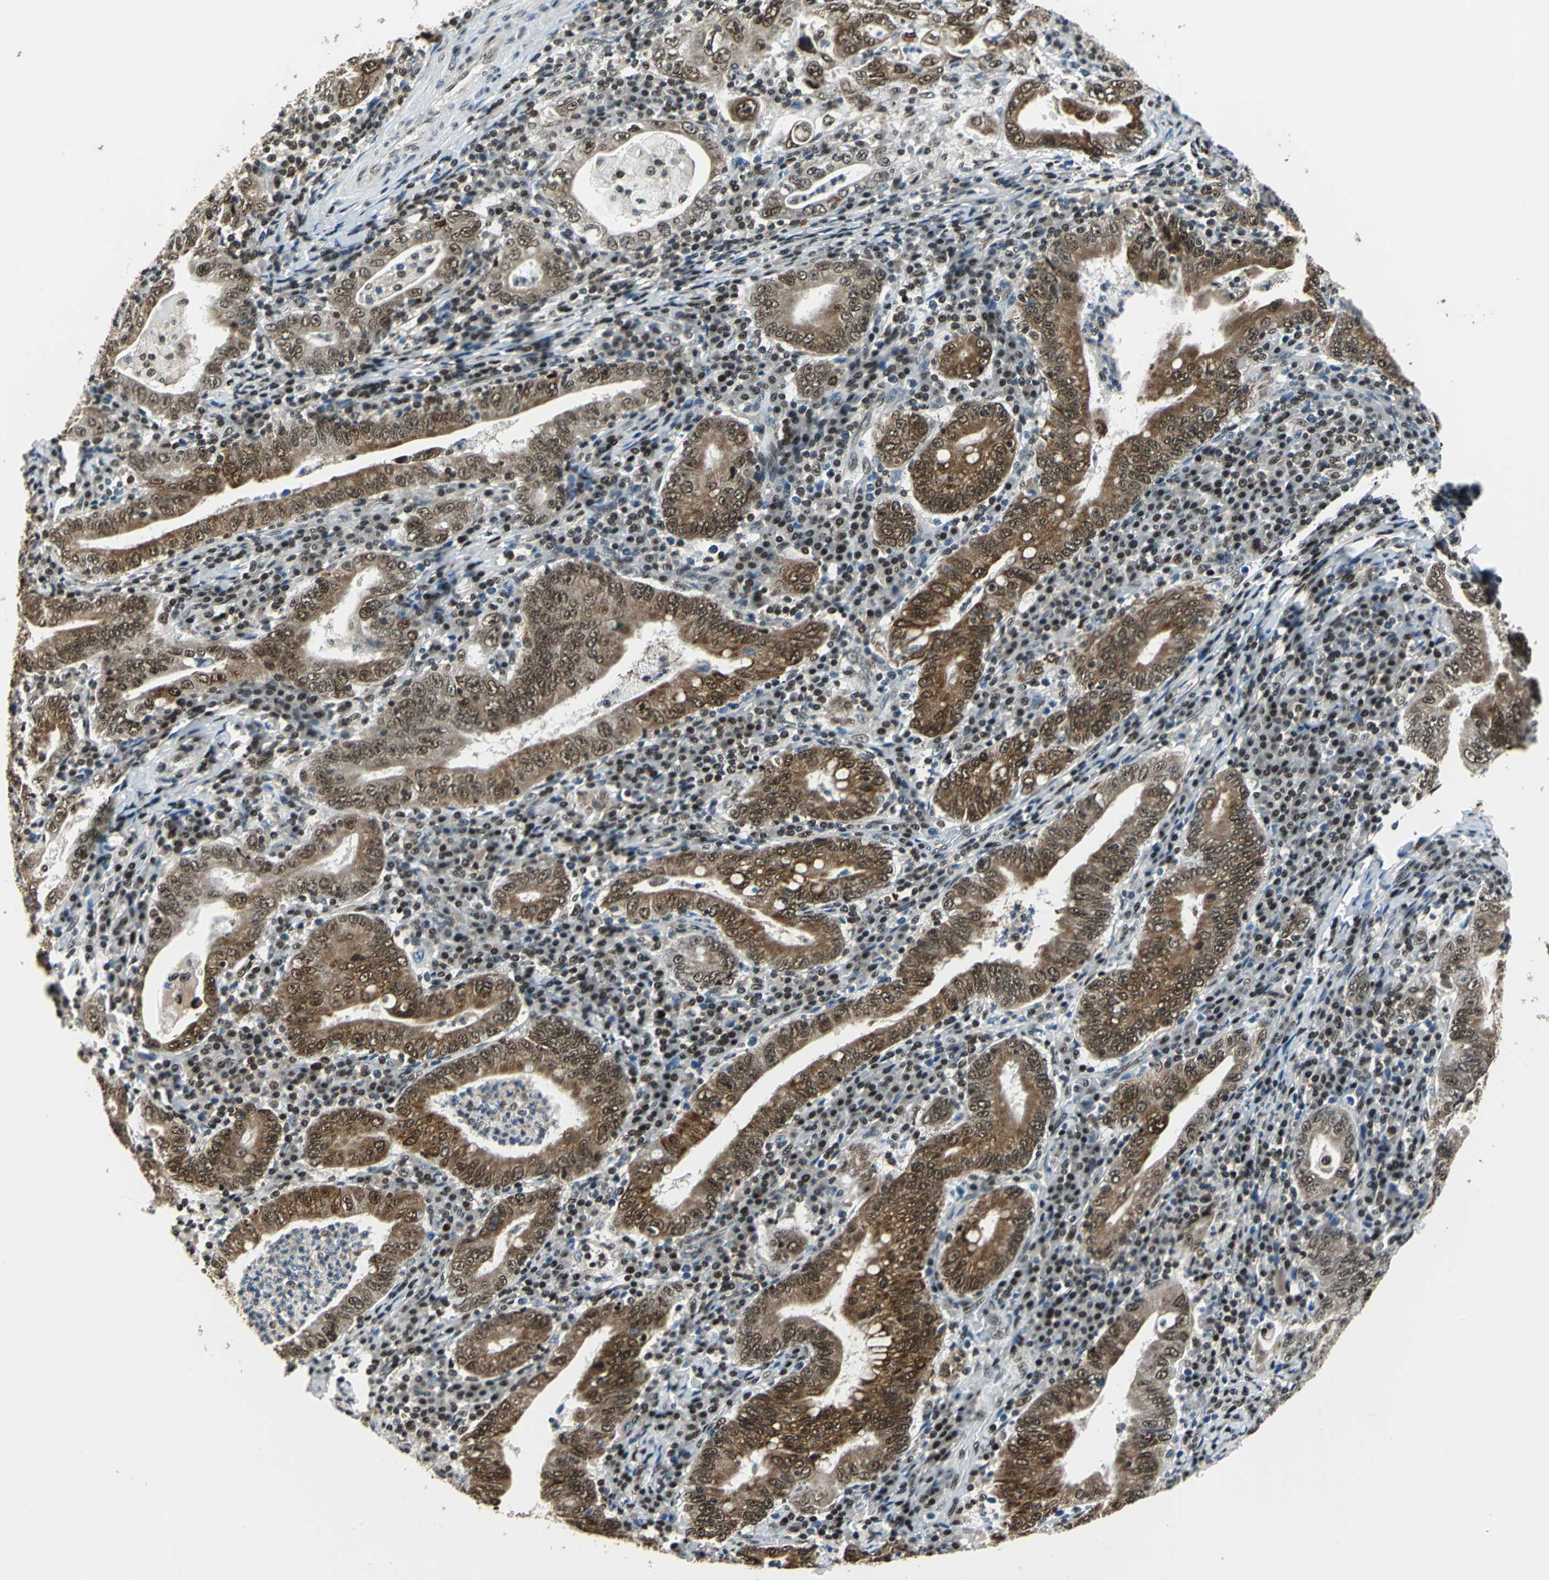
{"staining": {"intensity": "strong", "quantity": ">75%", "location": "cytoplasmic/membranous"}, "tissue": "stomach cancer", "cell_type": "Tumor cells", "image_type": "cancer", "snomed": [{"axis": "morphology", "description": "Normal tissue, NOS"}, {"axis": "morphology", "description": "Adenocarcinoma, NOS"}, {"axis": "topography", "description": "Esophagus"}, {"axis": "topography", "description": "Stomach, upper"}, {"axis": "topography", "description": "Peripheral nerve tissue"}], "caption": "Stomach cancer stained with a brown dye displays strong cytoplasmic/membranous positive staining in about >75% of tumor cells.", "gene": "BCLAF1", "patient": {"sex": "male", "age": 62}}